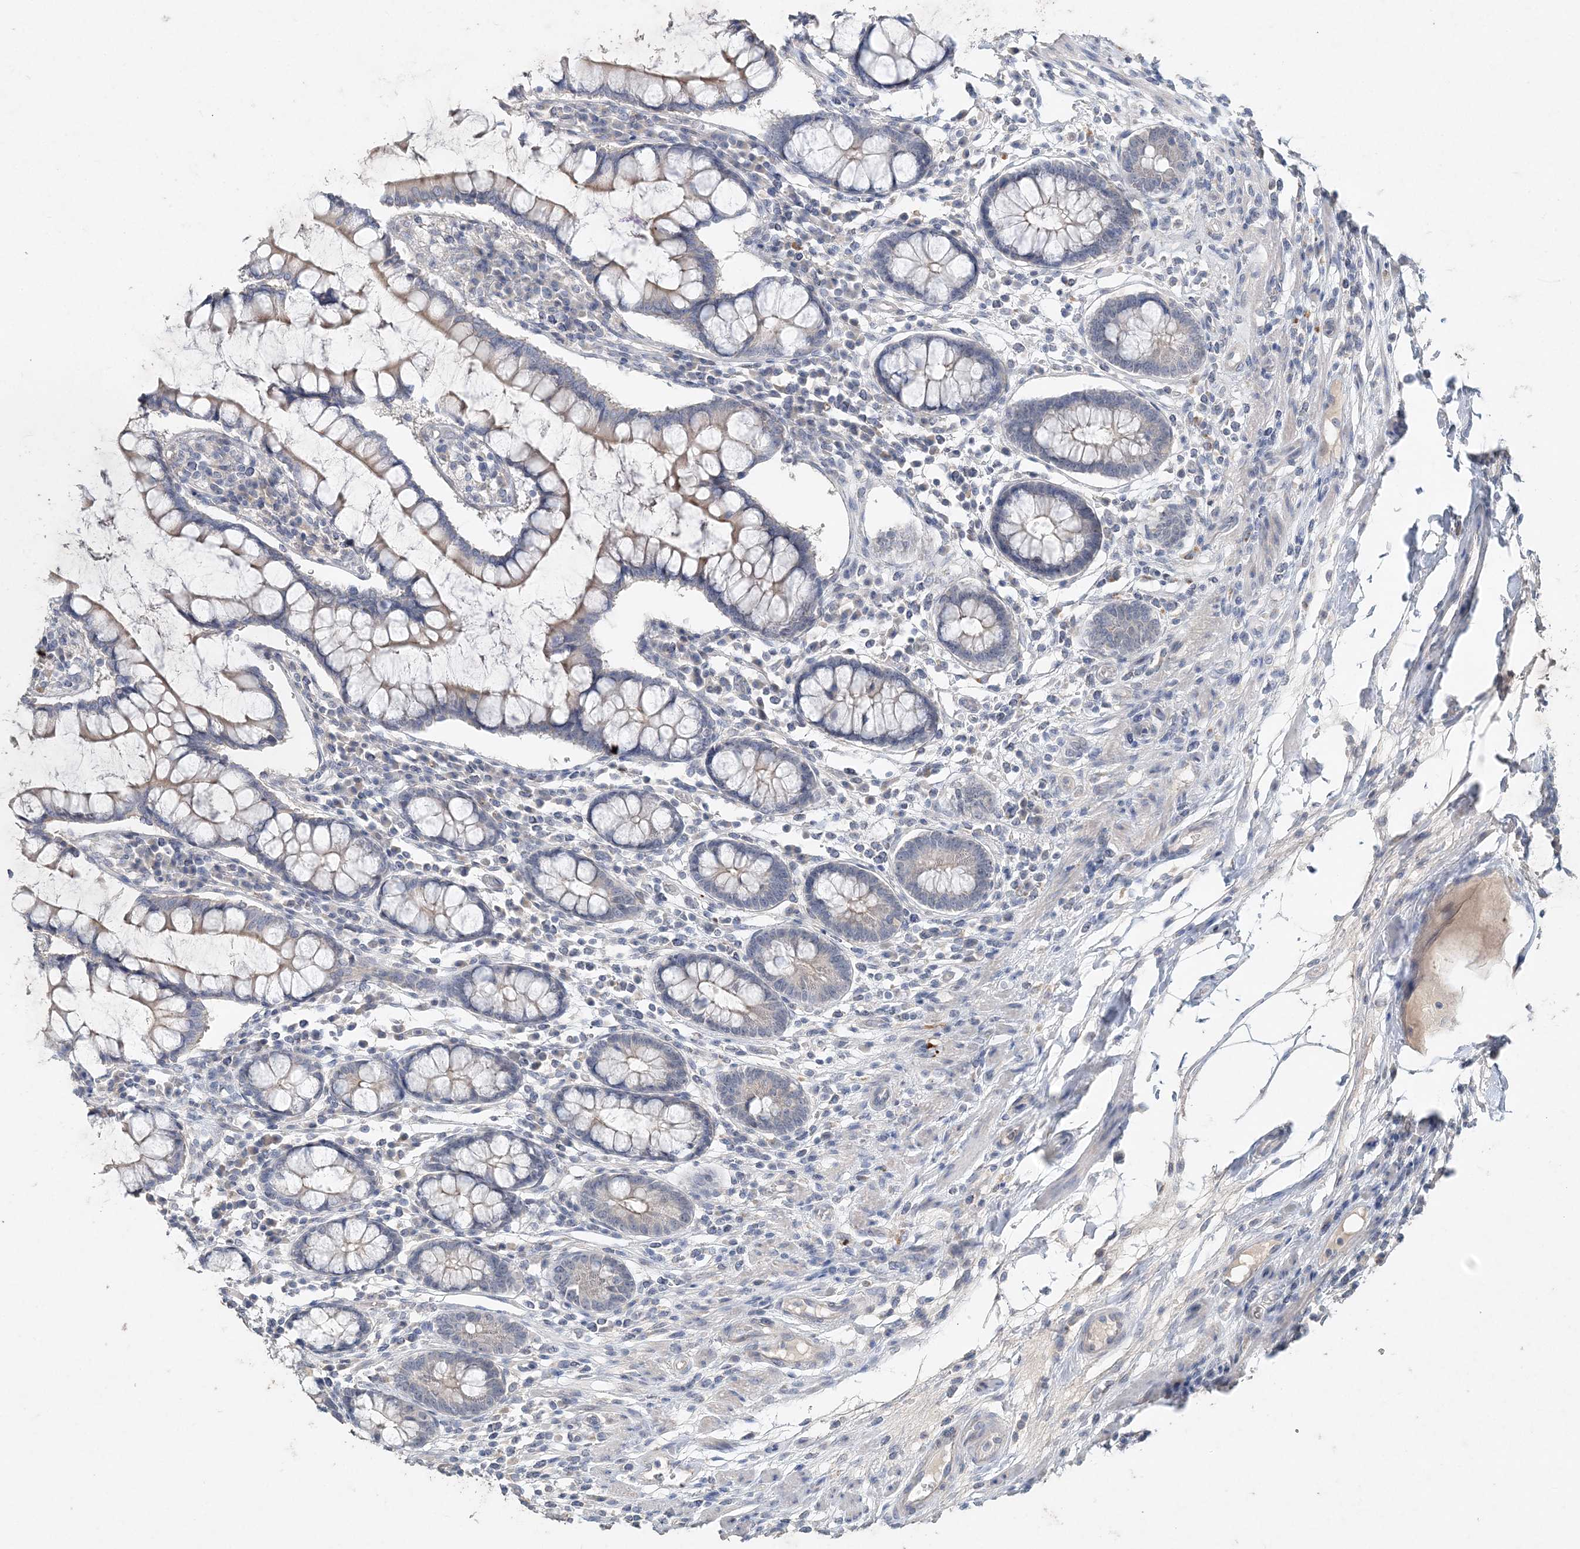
{"staining": {"intensity": "negative", "quantity": "none", "location": "none"}, "tissue": "colon", "cell_type": "Endothelial cells", "image_type": "normal", "snomed": [{"axis": "morphology", "description": "Normal tissue, NOS"}, {"axis": "topography", "description": "Colon"}], "caption": "An IHC histopathology image of benign colon is shown. There is no staining in endothelial cells of colon.", "gene": "DNAH5", "patient": {"sex": "female", "age": 79}}